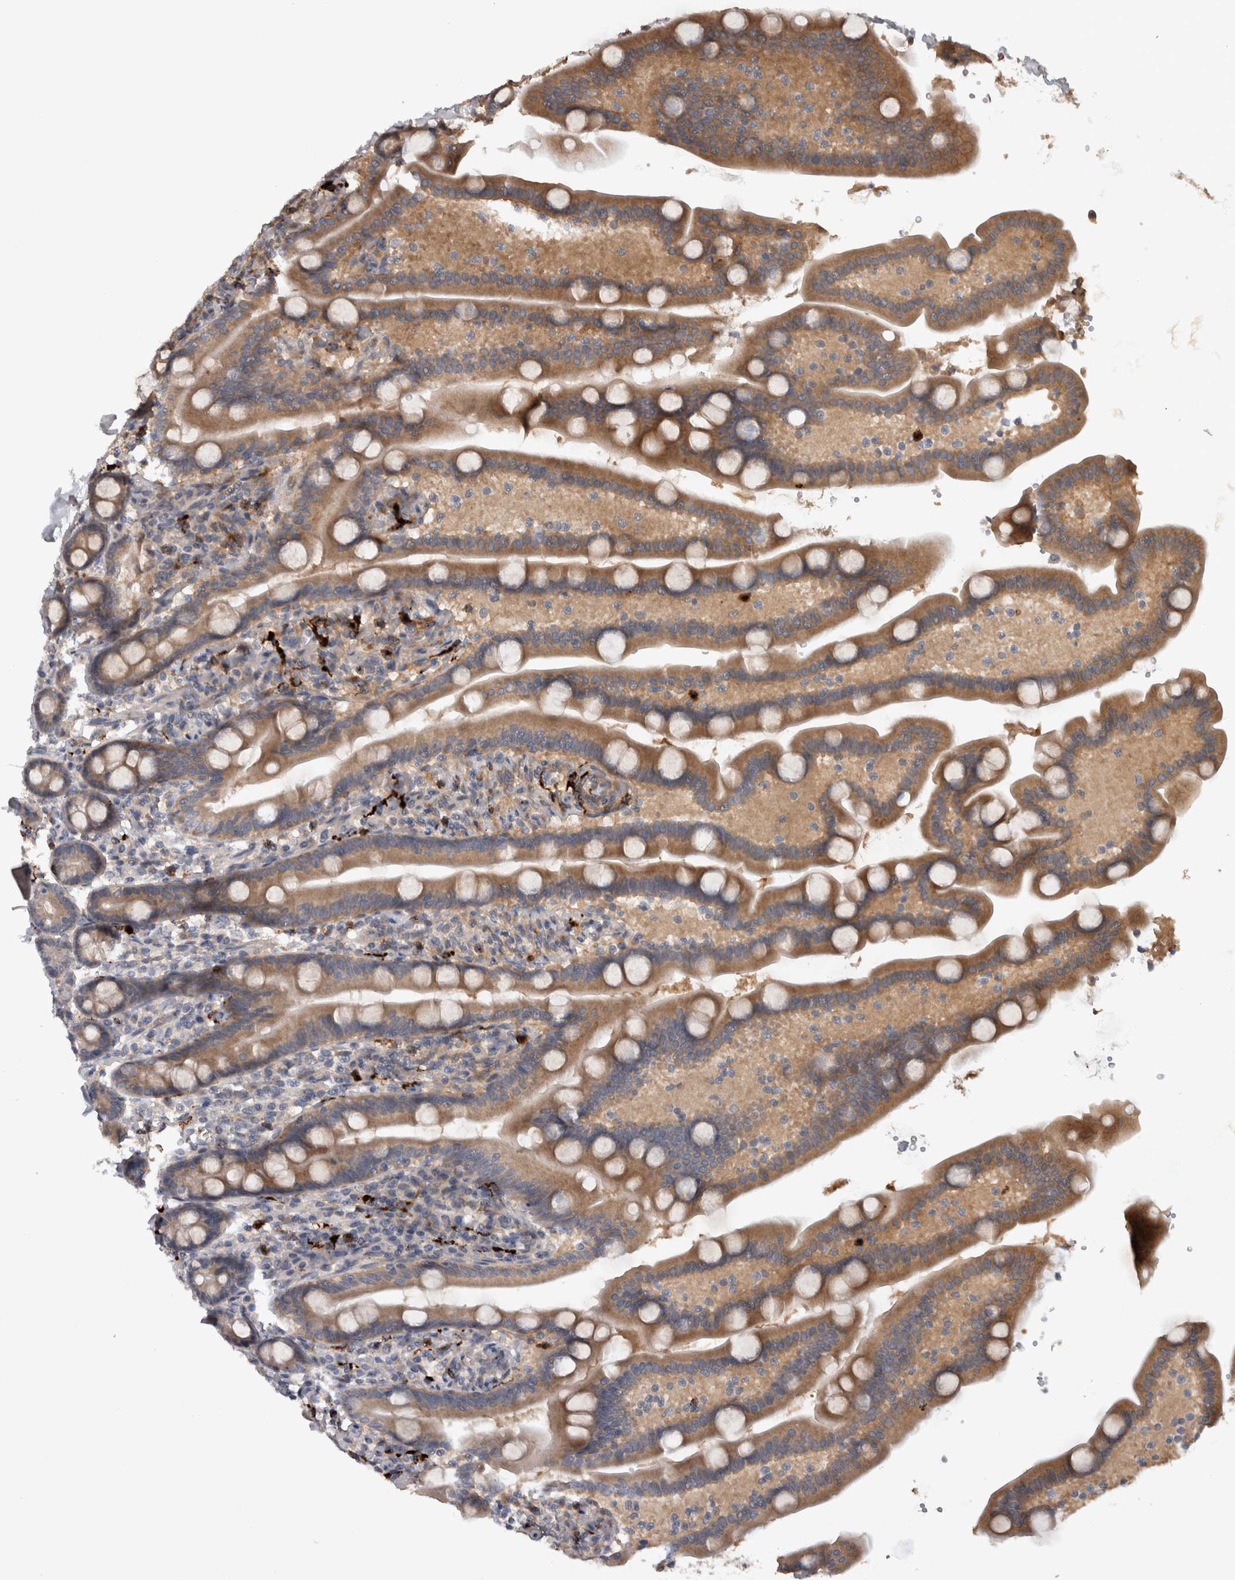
{"staining": {"intensity": "moderate", "quantity": ">75%", "location": "cytoplasmic/membranous"}, "tissue": "duodenum", "cell_type": "Glandular cells", "image_type": "normal", "snomed": [{"axis": "morphology", "description": "Normal tissue, NOS"}, {"axis": "topography", "description": "Duodenum"}], "caption": "Brown immunohistochemical staining in benign human duodenum reveals moderate cytoplasmic/membranous staining in about >75% of glandular cells. The staining was performed using DAB (3,3'-diaminobenzidine), with brown indicating positive protein expression. Nuclei are stained blue with hematoxylin.", "gene": "TARBP1", "patient": {"sex": "male", "age": 54}}